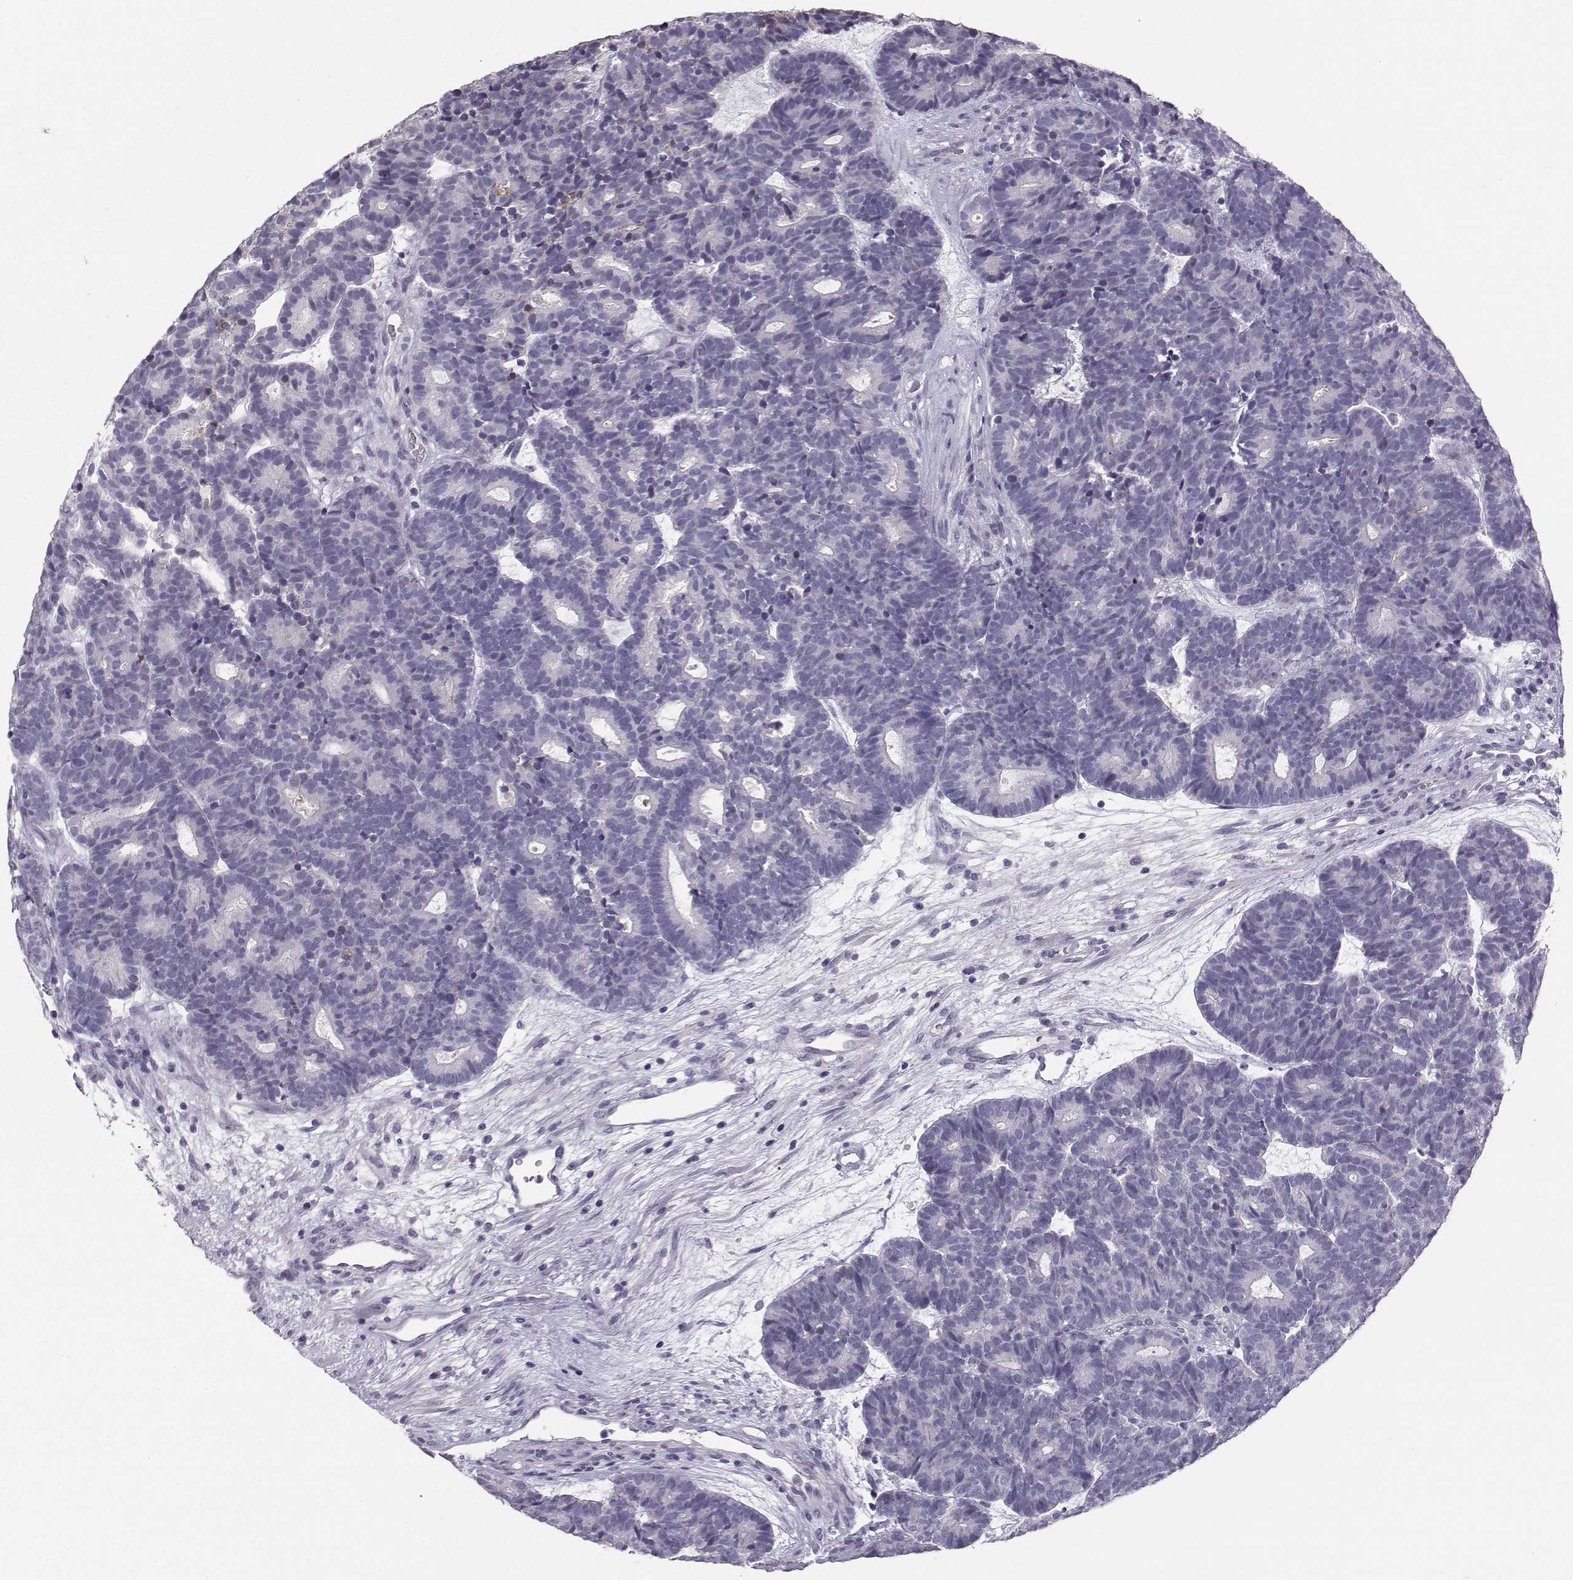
{"staining": {"intensity": "negative", "quantity": "none", "location": "none"}, "tissue": "head and neck cancer", "cell_type": "Tumor cells", "image_type": "cancer", "snomed": [{"axis": "morphology", "description": "Adenocarcinoma, NOS"}, {"axis": "topography", "description": "Head-Neck"}], "caption": "Immunohistochemistry (IHC) histopathology image of head and neck adenocarcinoma stained for a protein (brown), which exhibits no staining in tumor cells. (IHC, brightfield microscopy, high magnification).", "gene": "PKP2", "patient": {"sex": "female", "age": 81}}